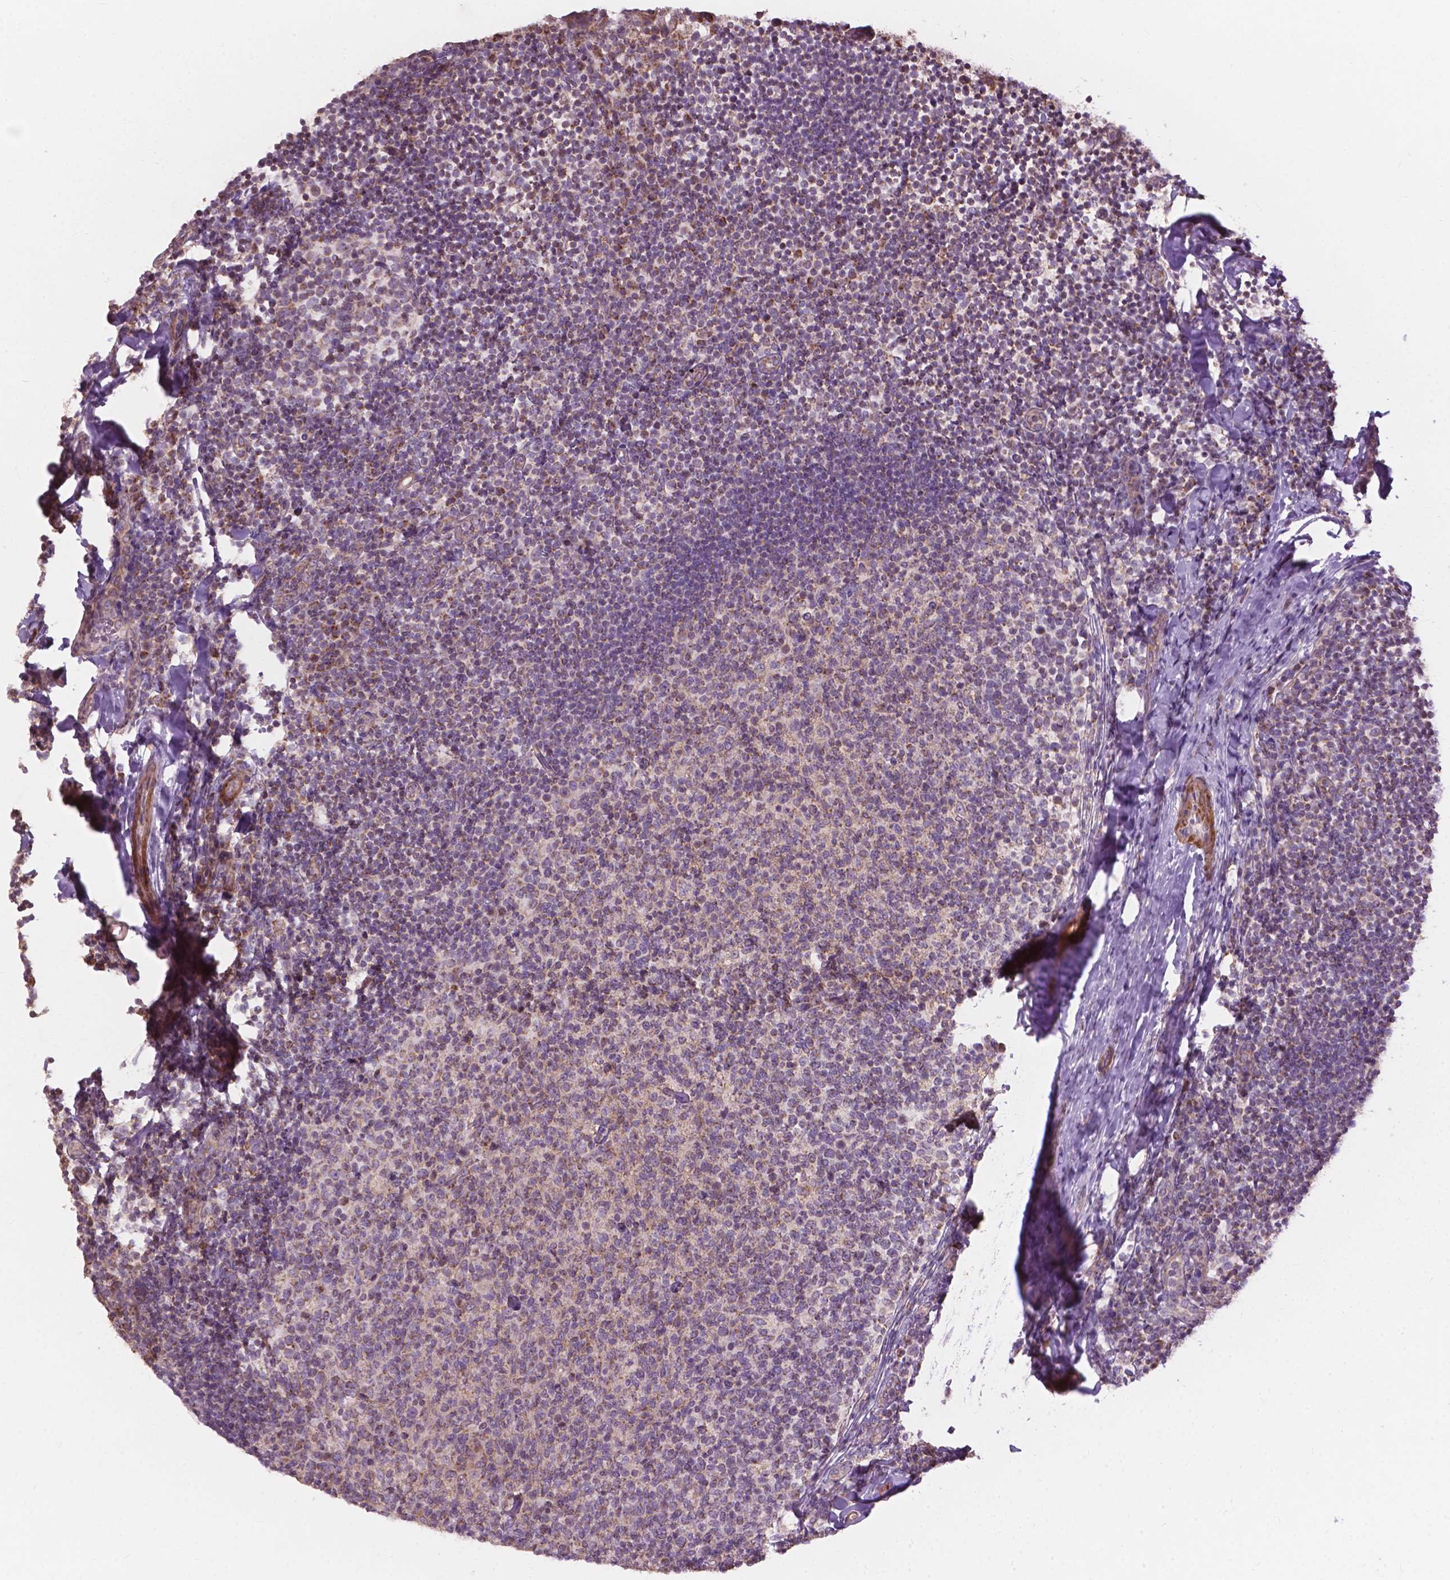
{"staining": {"intensity": "negative", "quantity": "none", "location": "none"}, "tissue": "tonsil", "cell_type": "Germinal center cells", "image_type": "normal", "snomed": [{"axis": "morphology", "description": "Normal tissue, NOS"}, {"axis": "topography", "description": "Tonsil"}], "caption": "A high-resolution photomicrograph shows immunohistochemistry (IHC) staining of normal tonsil, which shows no significant staining in germinal center cells.", "gene": "NDUFA10", "patient": {"sex": "female", "age": 10}}